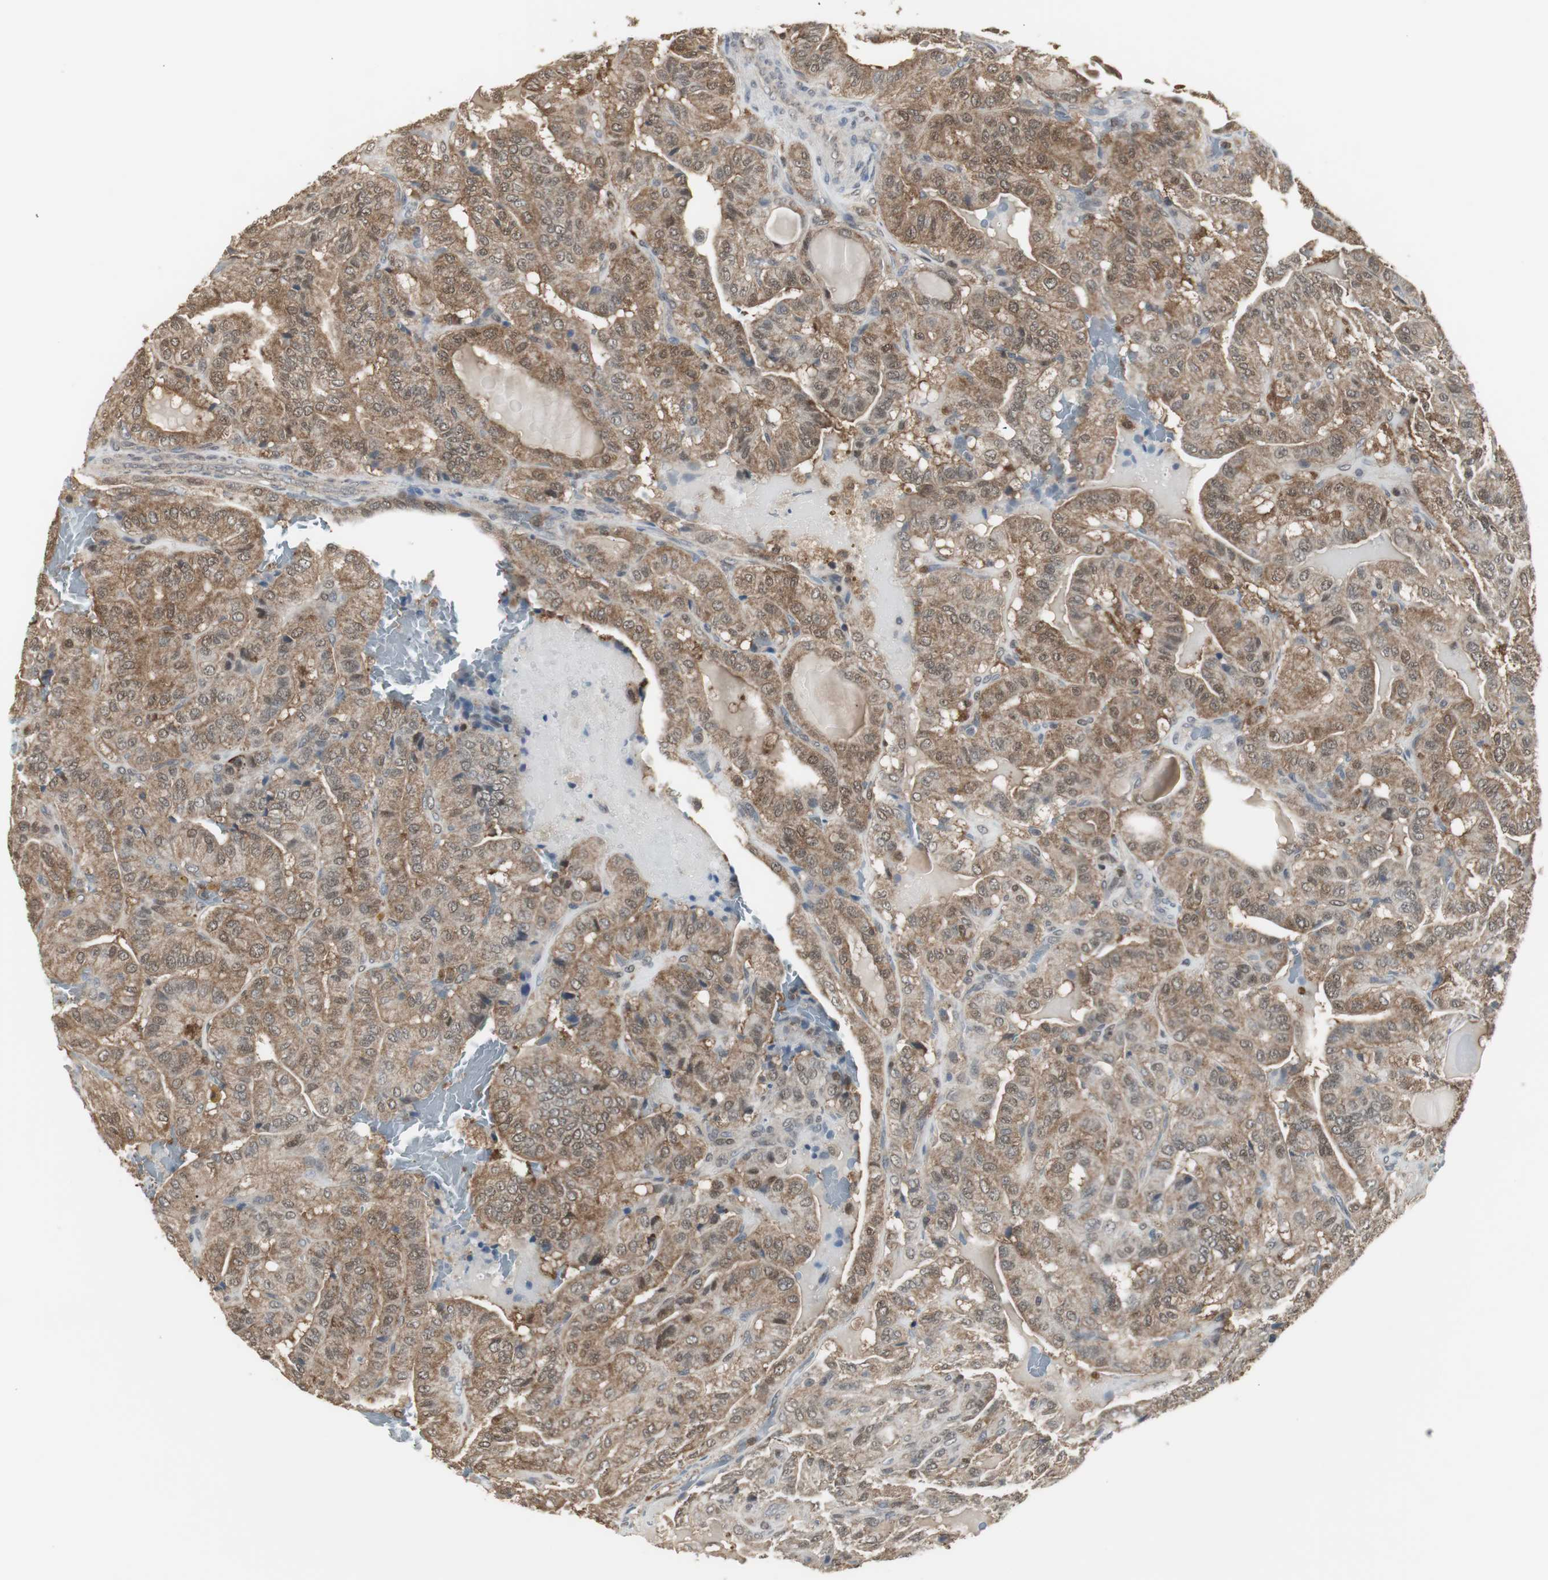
{"staining": {"intensity": "moderate", "quantity": ">75%", "location": "cytoplasmic/membranous,nuclear"}, "tissue": "thyroid cancer", "cell_type": "Tumor cells", "image_type": "cancer", "snomed": [{"axis": "morphology", "description": "Papillary adenocarcinoma, NOS"}, {"axis": "topography", "description": "Thyroid gland"}], "caption": "A medium amount of moderate cytoplasmic/membranous and nuclear staining is present in approximately >75% of tumor cells in thyroid cancer (papillary adenocarcinoma) tissue.", "gene": "PLIN3", "patient": {"sex": "male", "age": 77}}